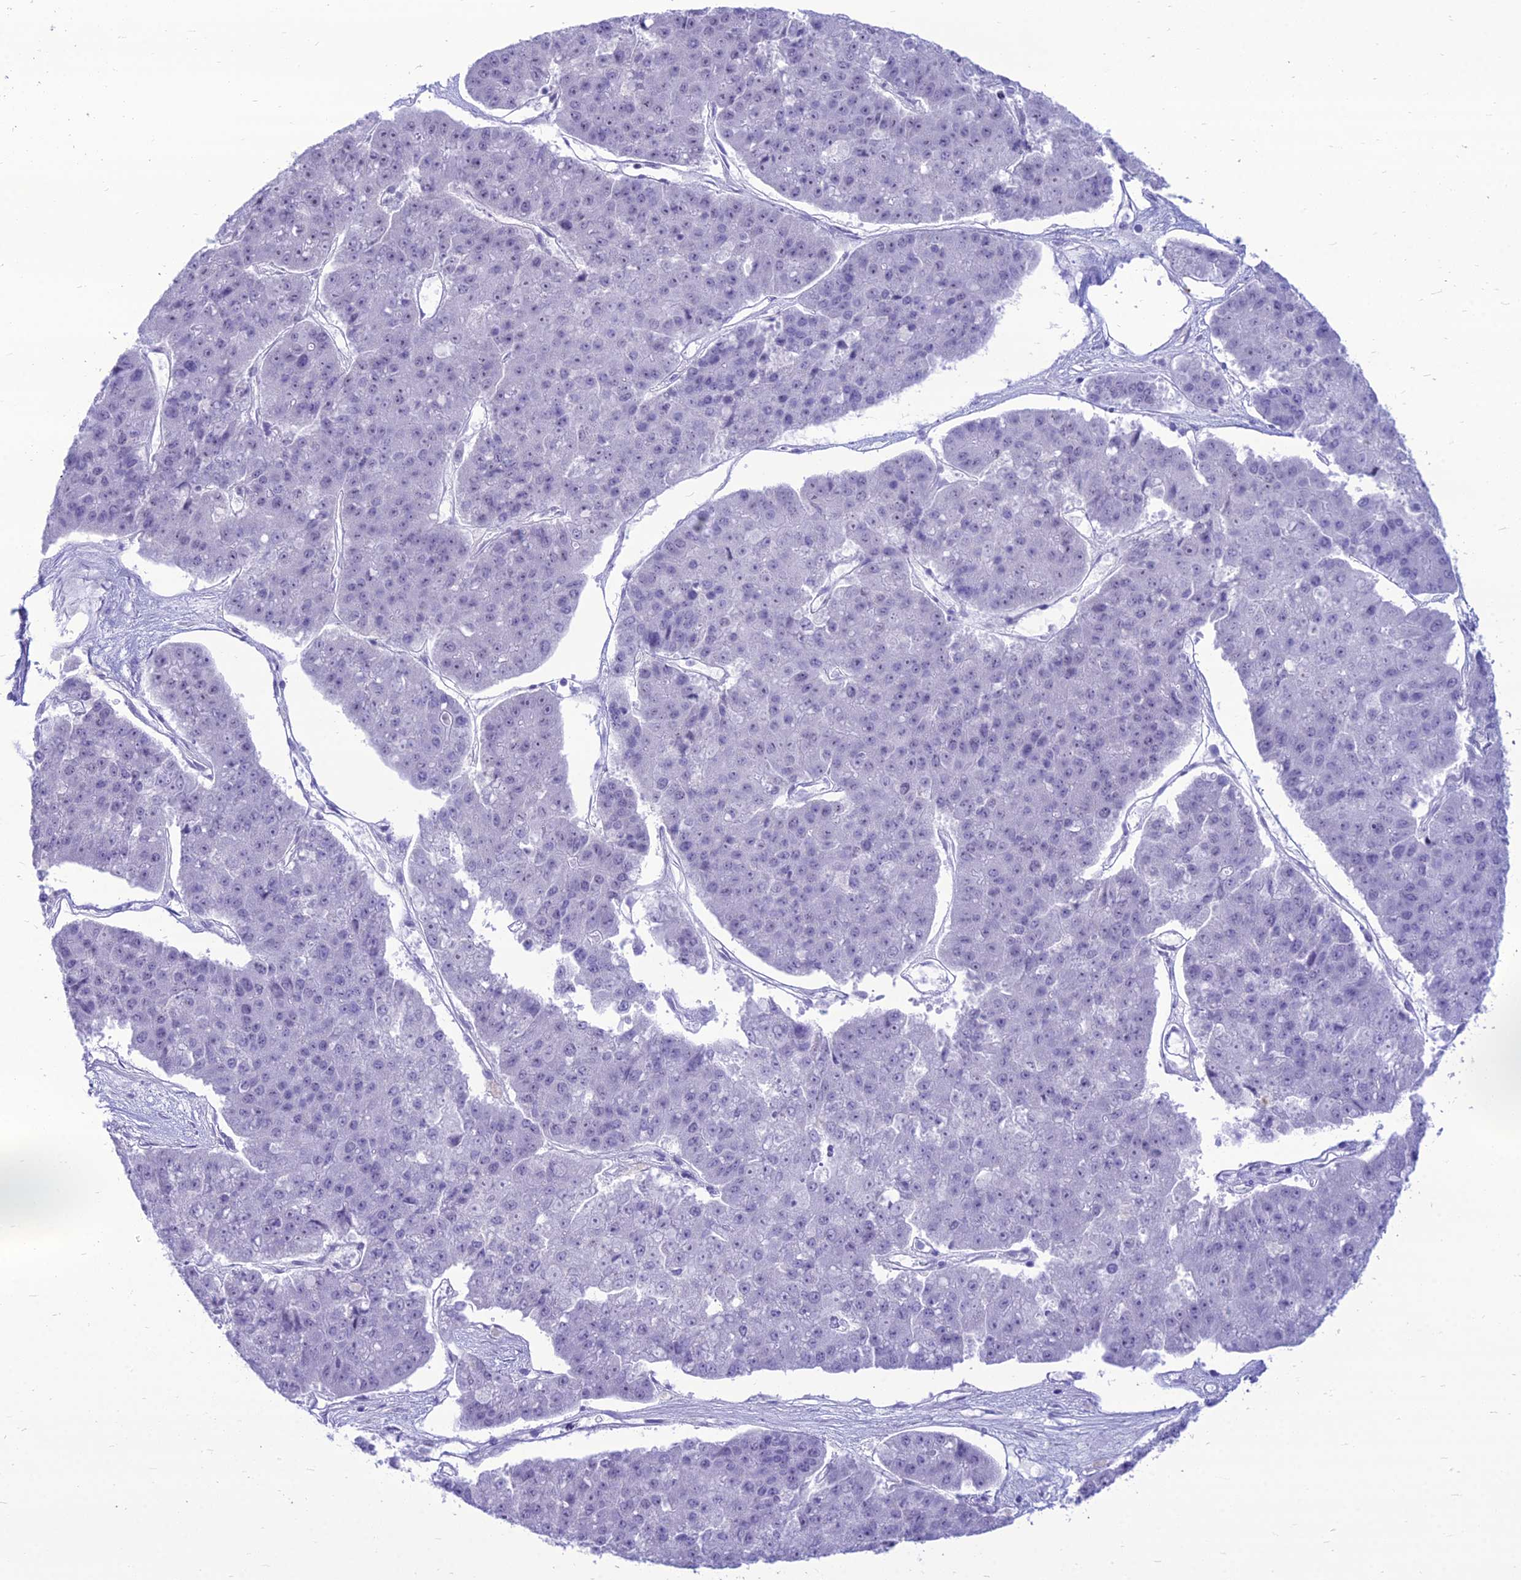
{"staining": {"intensity": "negative", "quantity": "none", "location": "none"}, "tissue": "pancreatic cancer", "cell_type": "Tumor cells", "image_type": "cancer", "snomed": [{"axis": "morphology", "description": "Adenocarcinoma, NOS"}, {"axis": "topography", "description": "Pancreas"}], "caption": "This is a micrograph of IHC staining of pancreatic cancer, which shows no expression in tumor cells.", "gene": "DHX40", "patient": {"sex": "male", "age": 50}}